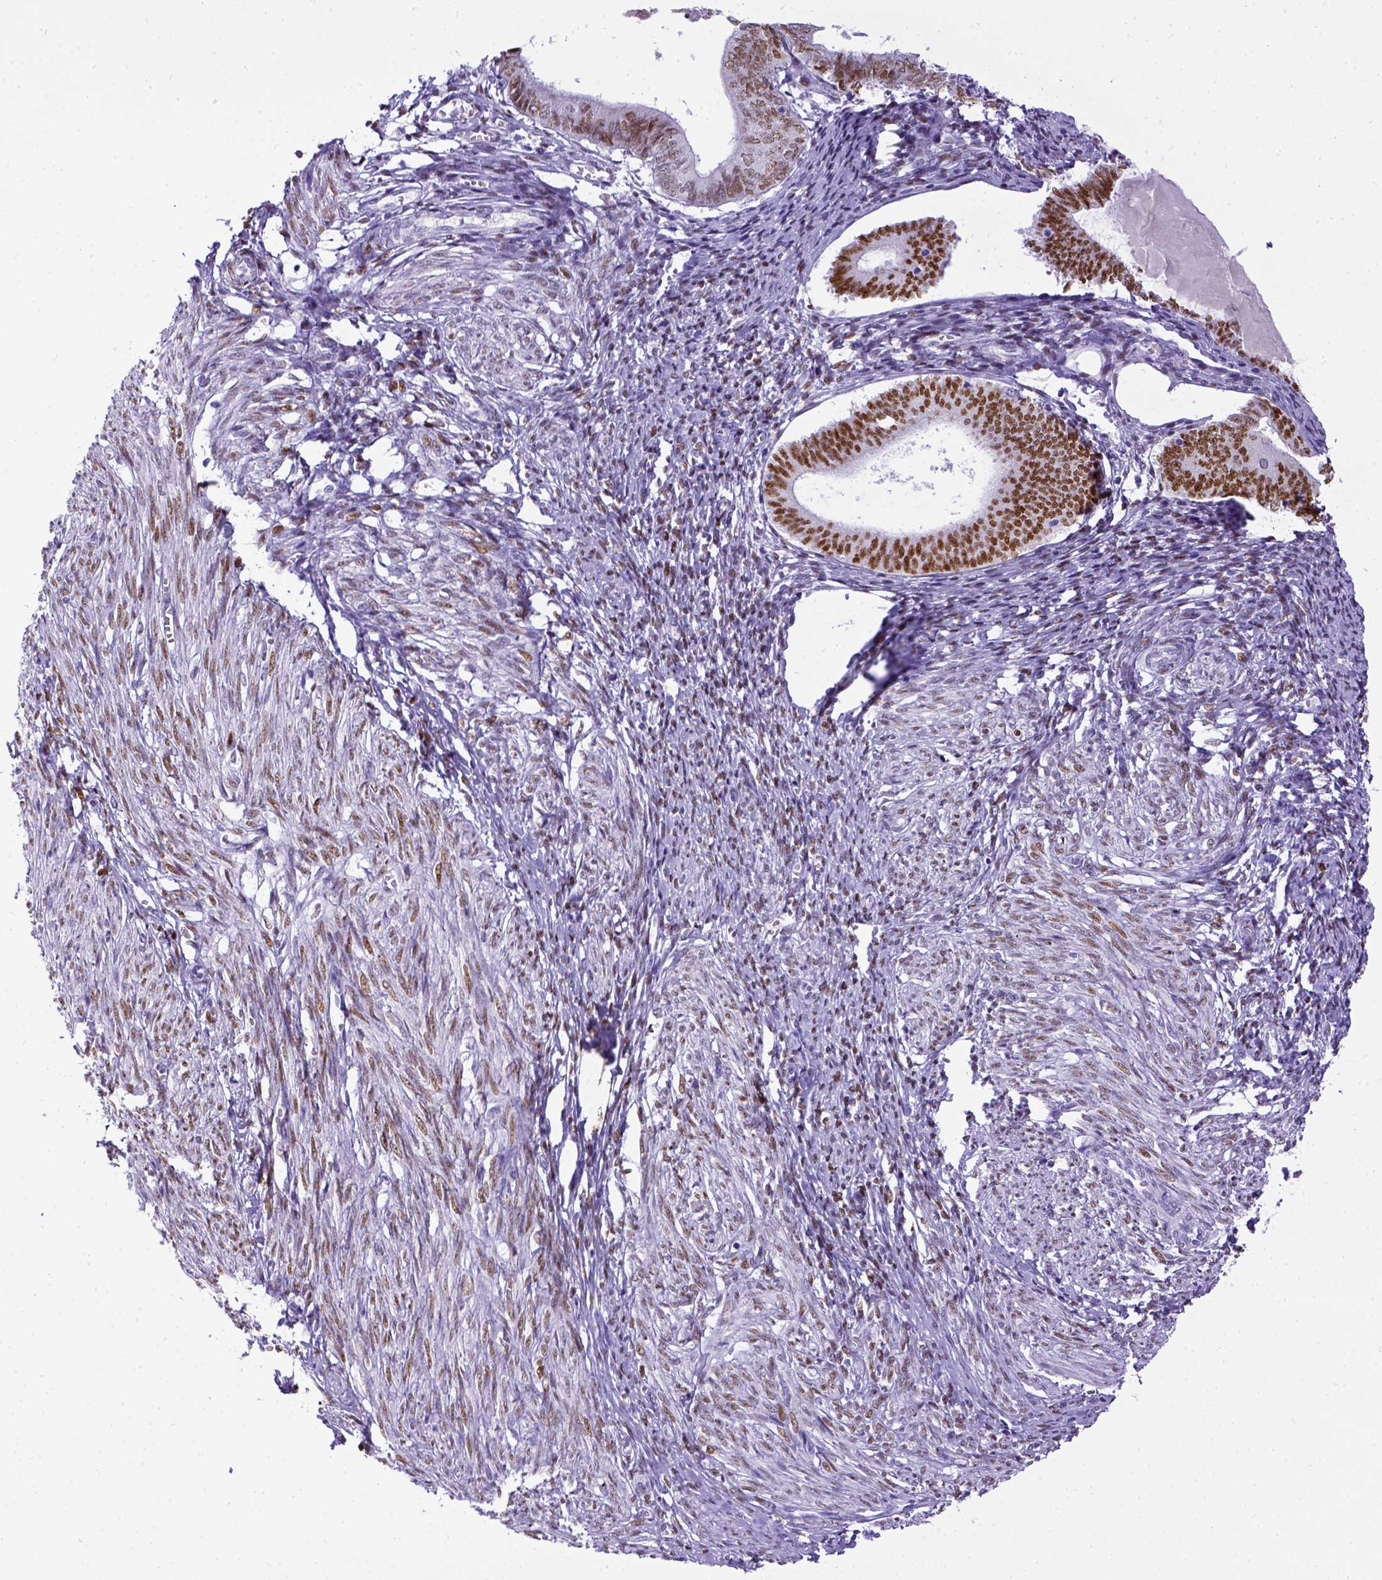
{"staining": {"intensity": "weak", "quantity": "25%-75%", "location": "nuclear"}, "tissue": "endometrium", "cell_type": "Cells in endometrial stroma", "image_type": "normal", "snomed": [{"axis": "morphology", "description": "Normal tissue, NOS"}, {"axis": "topography", "description": "Endometrium"}], "caption": "Immunohistochemistry (IHC) staining of unremarkable endometrium, which exhibits low levels of weak nuclear positivity in approximately 25%-75% of cells in endometrial stroma indicating weak nuclear protein positivity. The staining was performed using DAB (3,3'-diaminobenzidine) (brown) for protein detection and nuclei were counterstained in hematoxylin (blue).", "gene": "ESR1", "patient": {"sex": "female", "age": 50}}